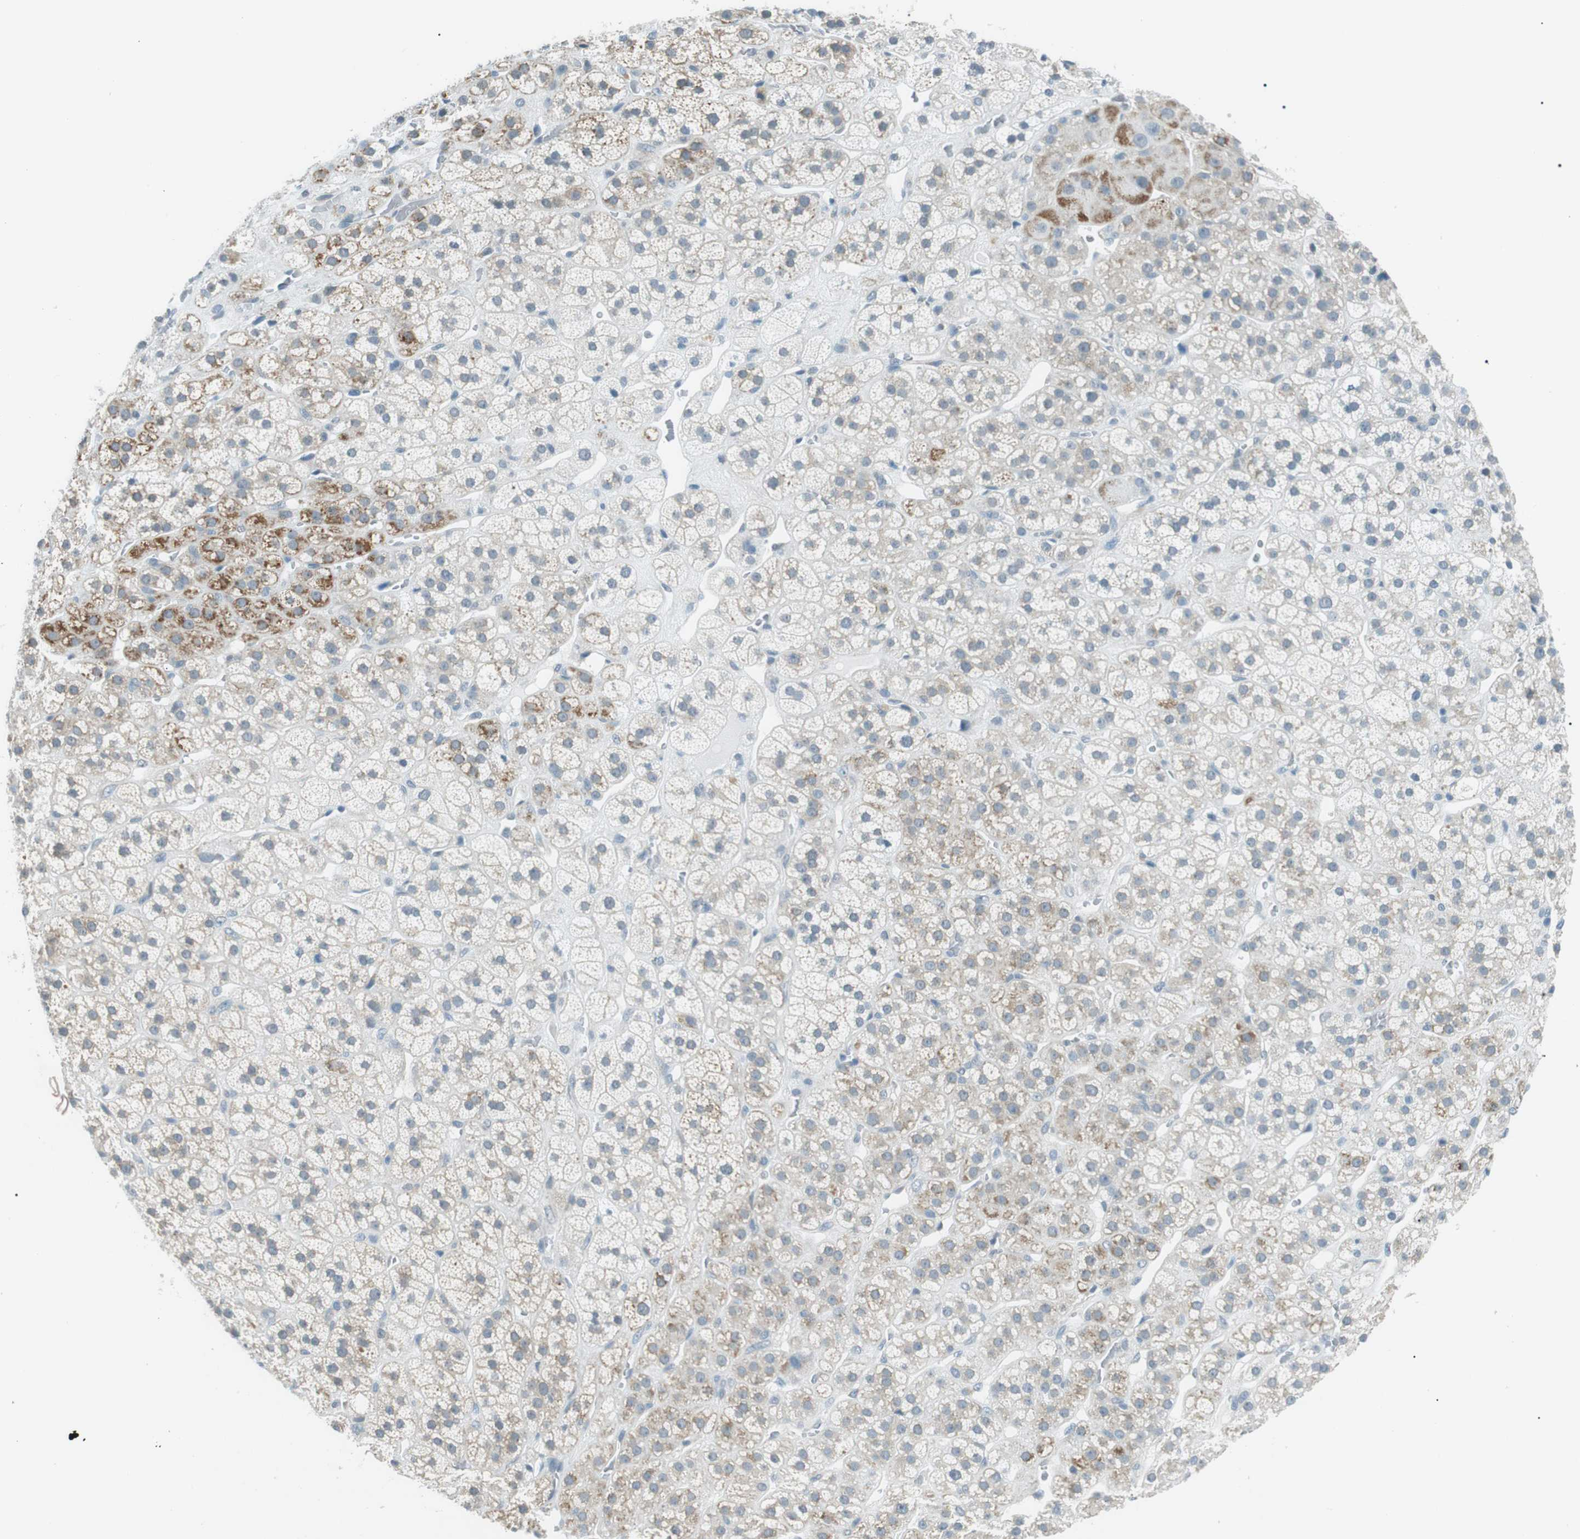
{"staining": {"intensity": "moderate", "quantity": "25%-75%", "location": "cytoplasmic/membranous"}, "tissue": "adrenal gland", "cell_type": "Glandular cells", "image_type": "normal", "snomed": [{"axis": "morphology", "description": "Normal tissue, NOS"}, {"axis": "topography", "description": "Adrenal gland"}], "caption": "Human adrenal gland stained with a brown dye displays moderate cytoplasmic/membranous positive positivity in about 25%-75% of glandular cells.", "gene": "ENSG00000289724", "patient": {"sex": "male", "age": 56}}